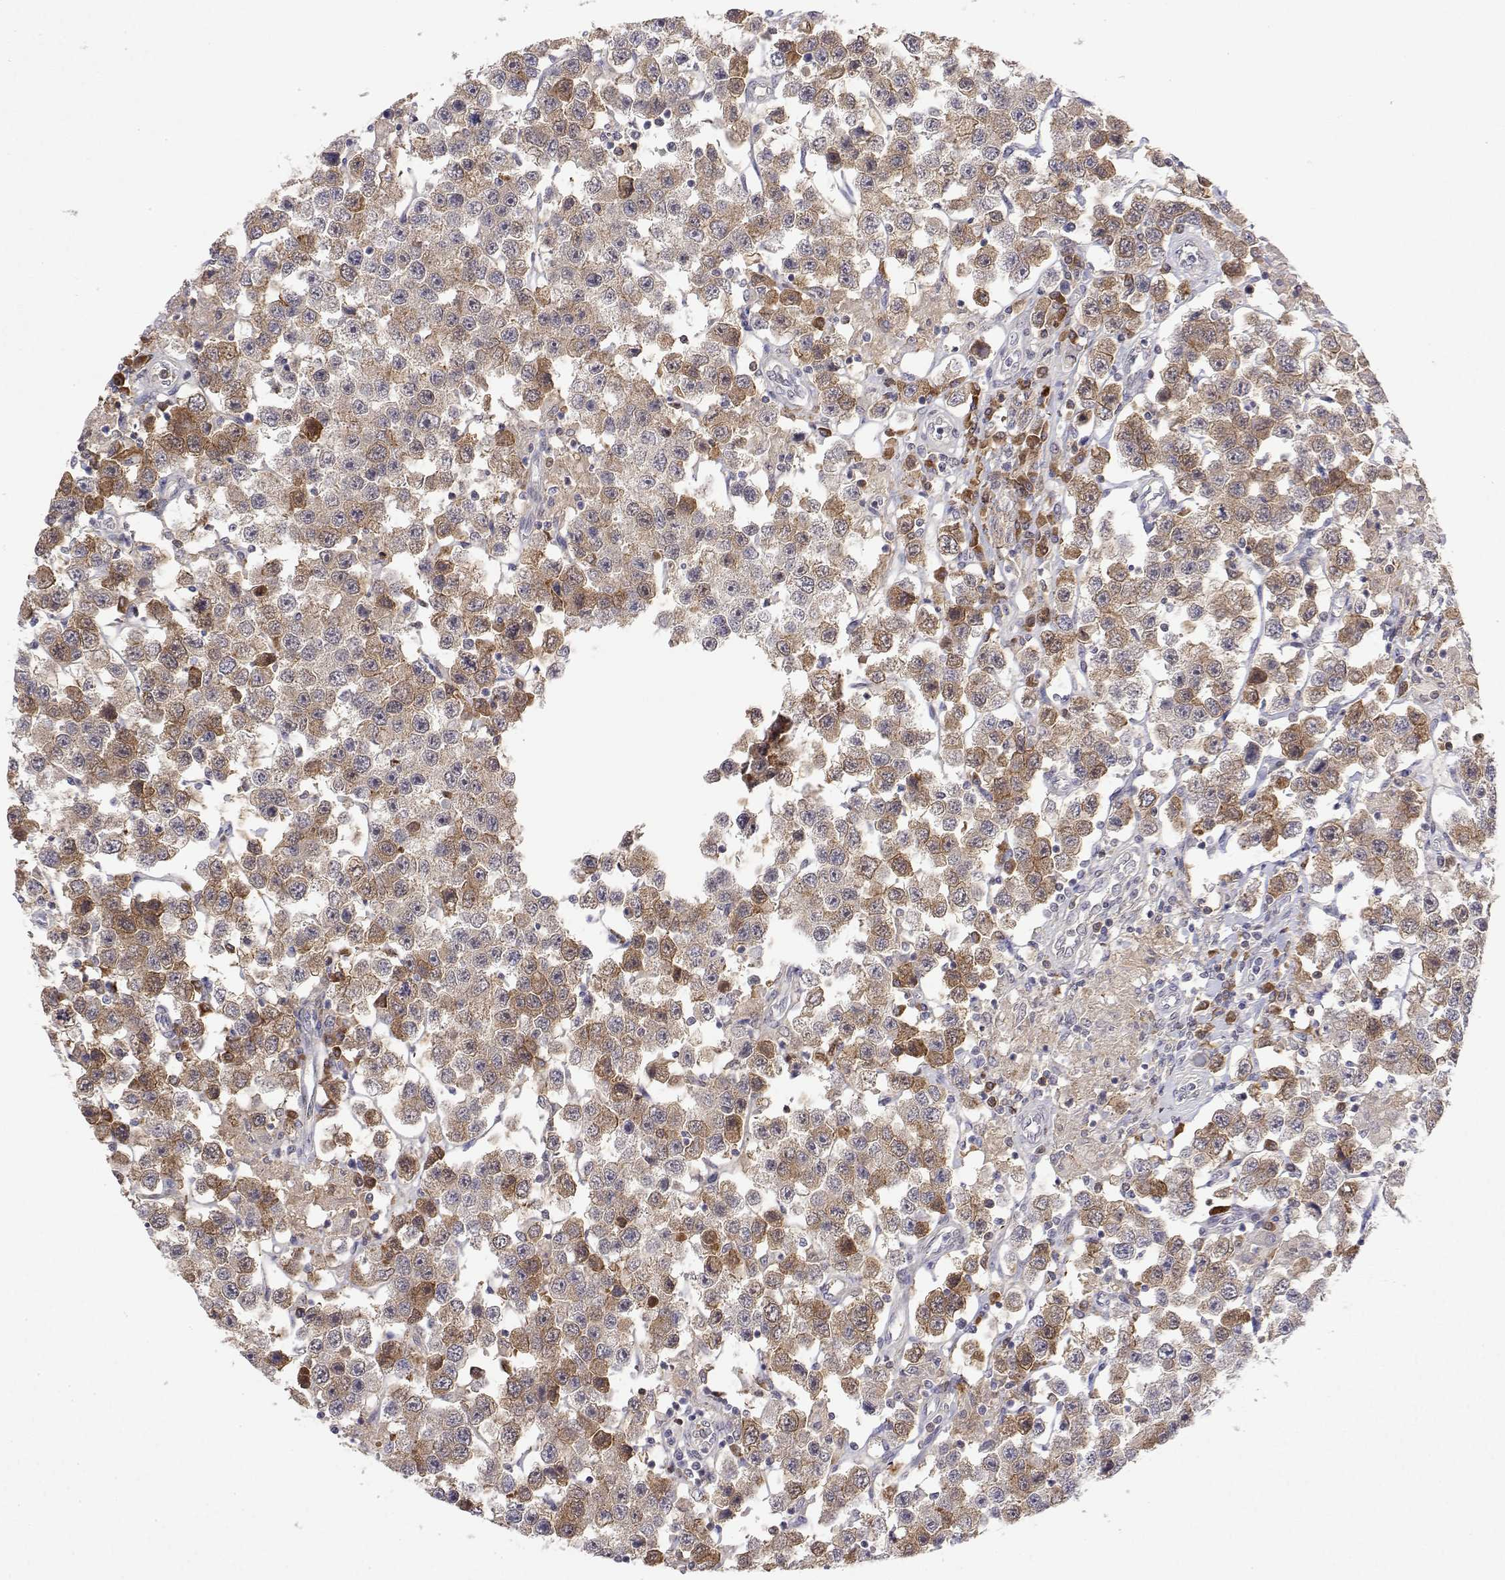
{"staining": {"intensity": "moderate", "quantity": "25%-75%", "location": "cytoplasmic/membranous"}, "tissue": "testis cancer", "cell_type": "Tumor cells", "image_type": "cancer", "snomed": [{"axis": "morphology", "description": "Seminoma, NOS"}, {"axis": "topography", "description": "Testis"}], "caption": "Tumor cells show moderate cytoplasmic/membranous positivity in about 25%-75% of cells in testis seminoma. Using DAB (3,3'-diaminobenzidine) (brown) and hematoxylin (blue) stains, captured at high magnification using brightfield microscopy.", "gene": "IGFBP4", "patient": {"sex": "male", "age": 45}}